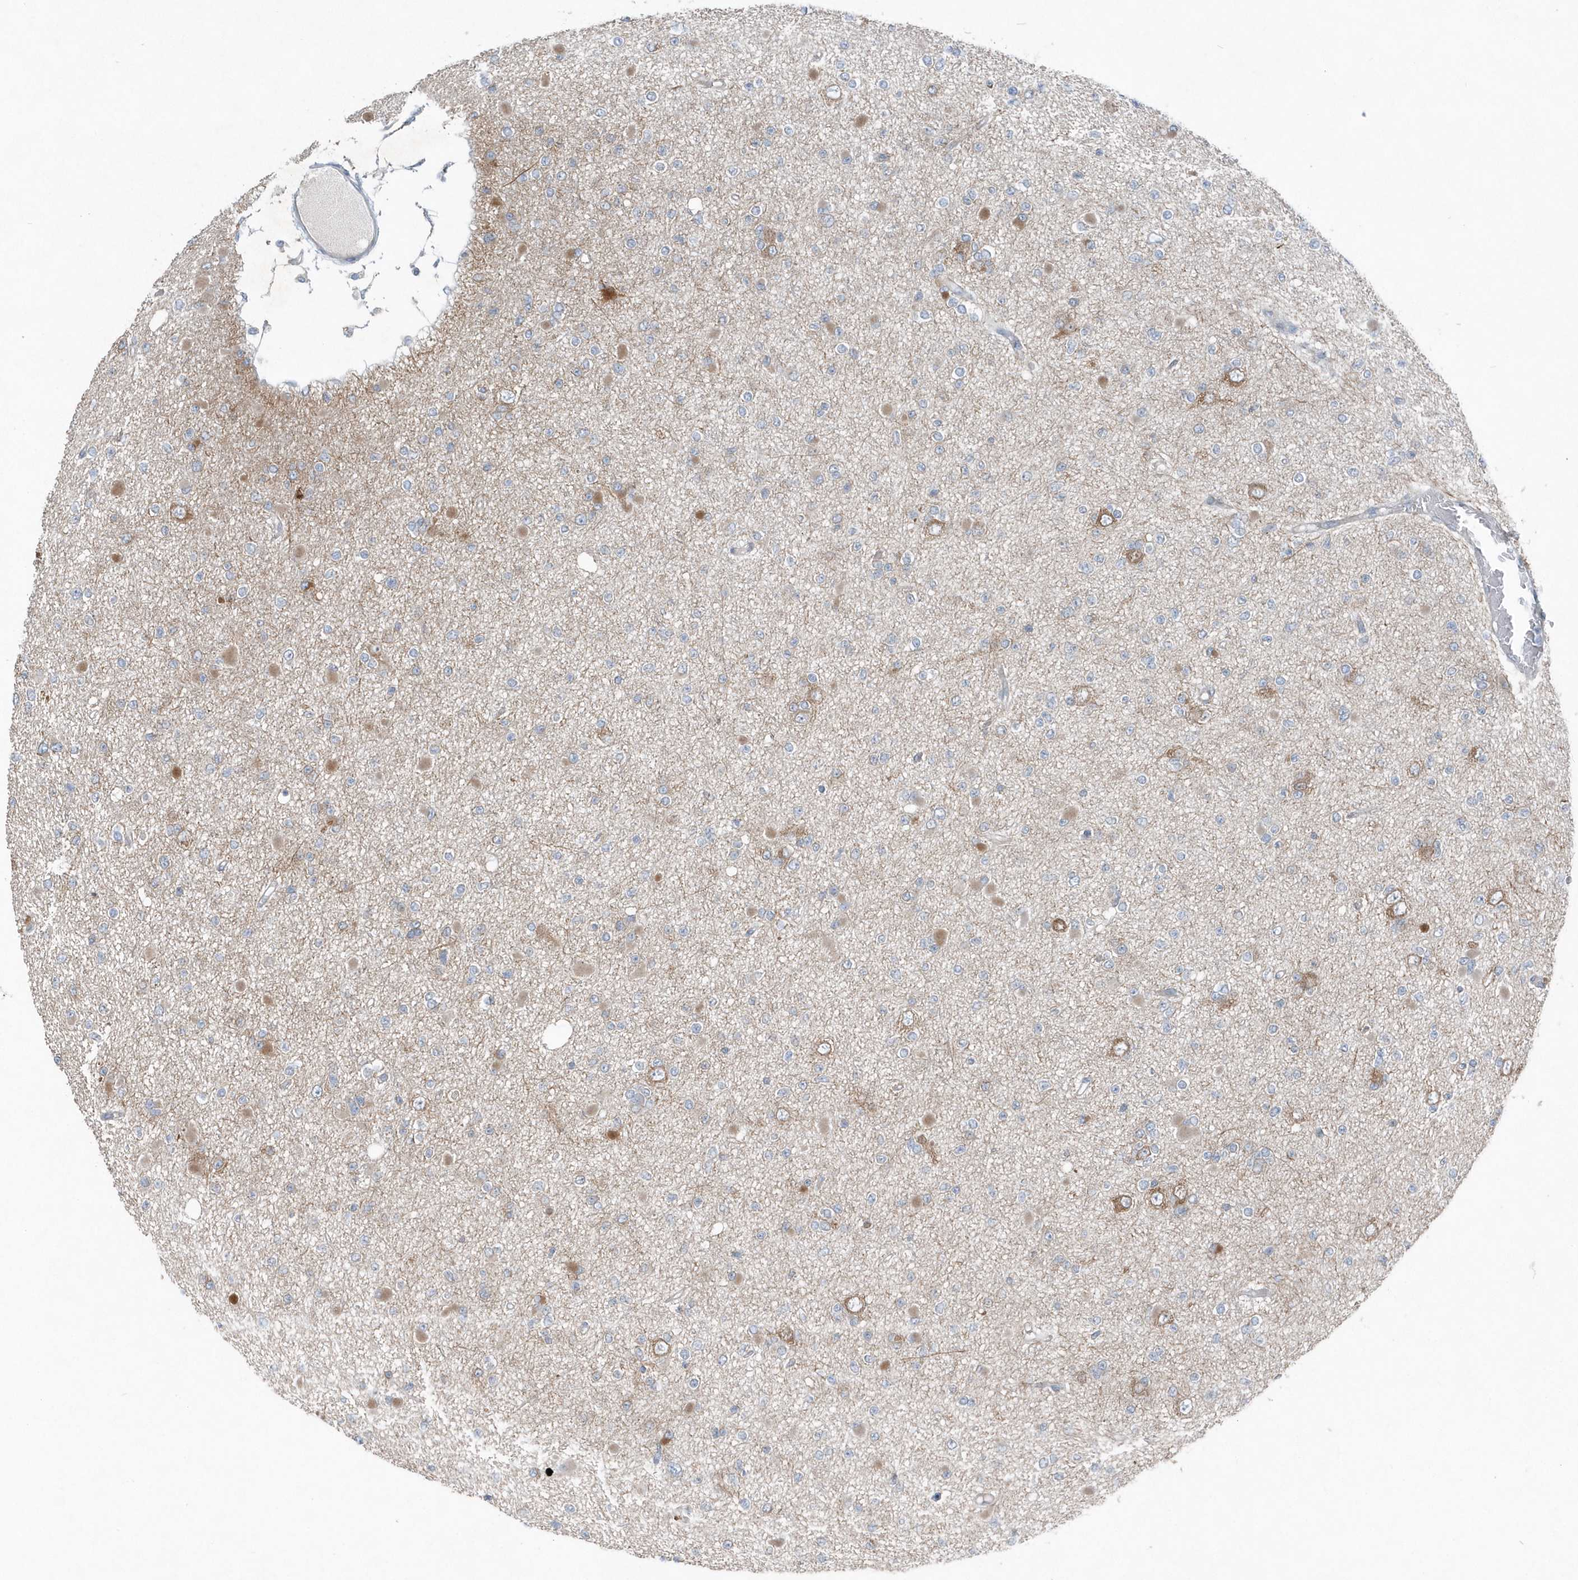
{"staining": {"intensity": "moderate", "quantity": "<25%", "location": "cytoplasmic/membranous"}, "tissue": "glioma", "cell_type": "Tumor cells", "image_type": "cancer", "snomed": [{"axis": "morphology", "description": "Glioma, malignant, Low grade"}, {"axis": "topography", "description": "Brain"}], "caption": "IHC of human glioma shows low levels of moderate cytoplasmic/membranous positivity in about <25% of tumor cells.", "gene": "MCC", "patient": {"sex": "female", "age": 22}}